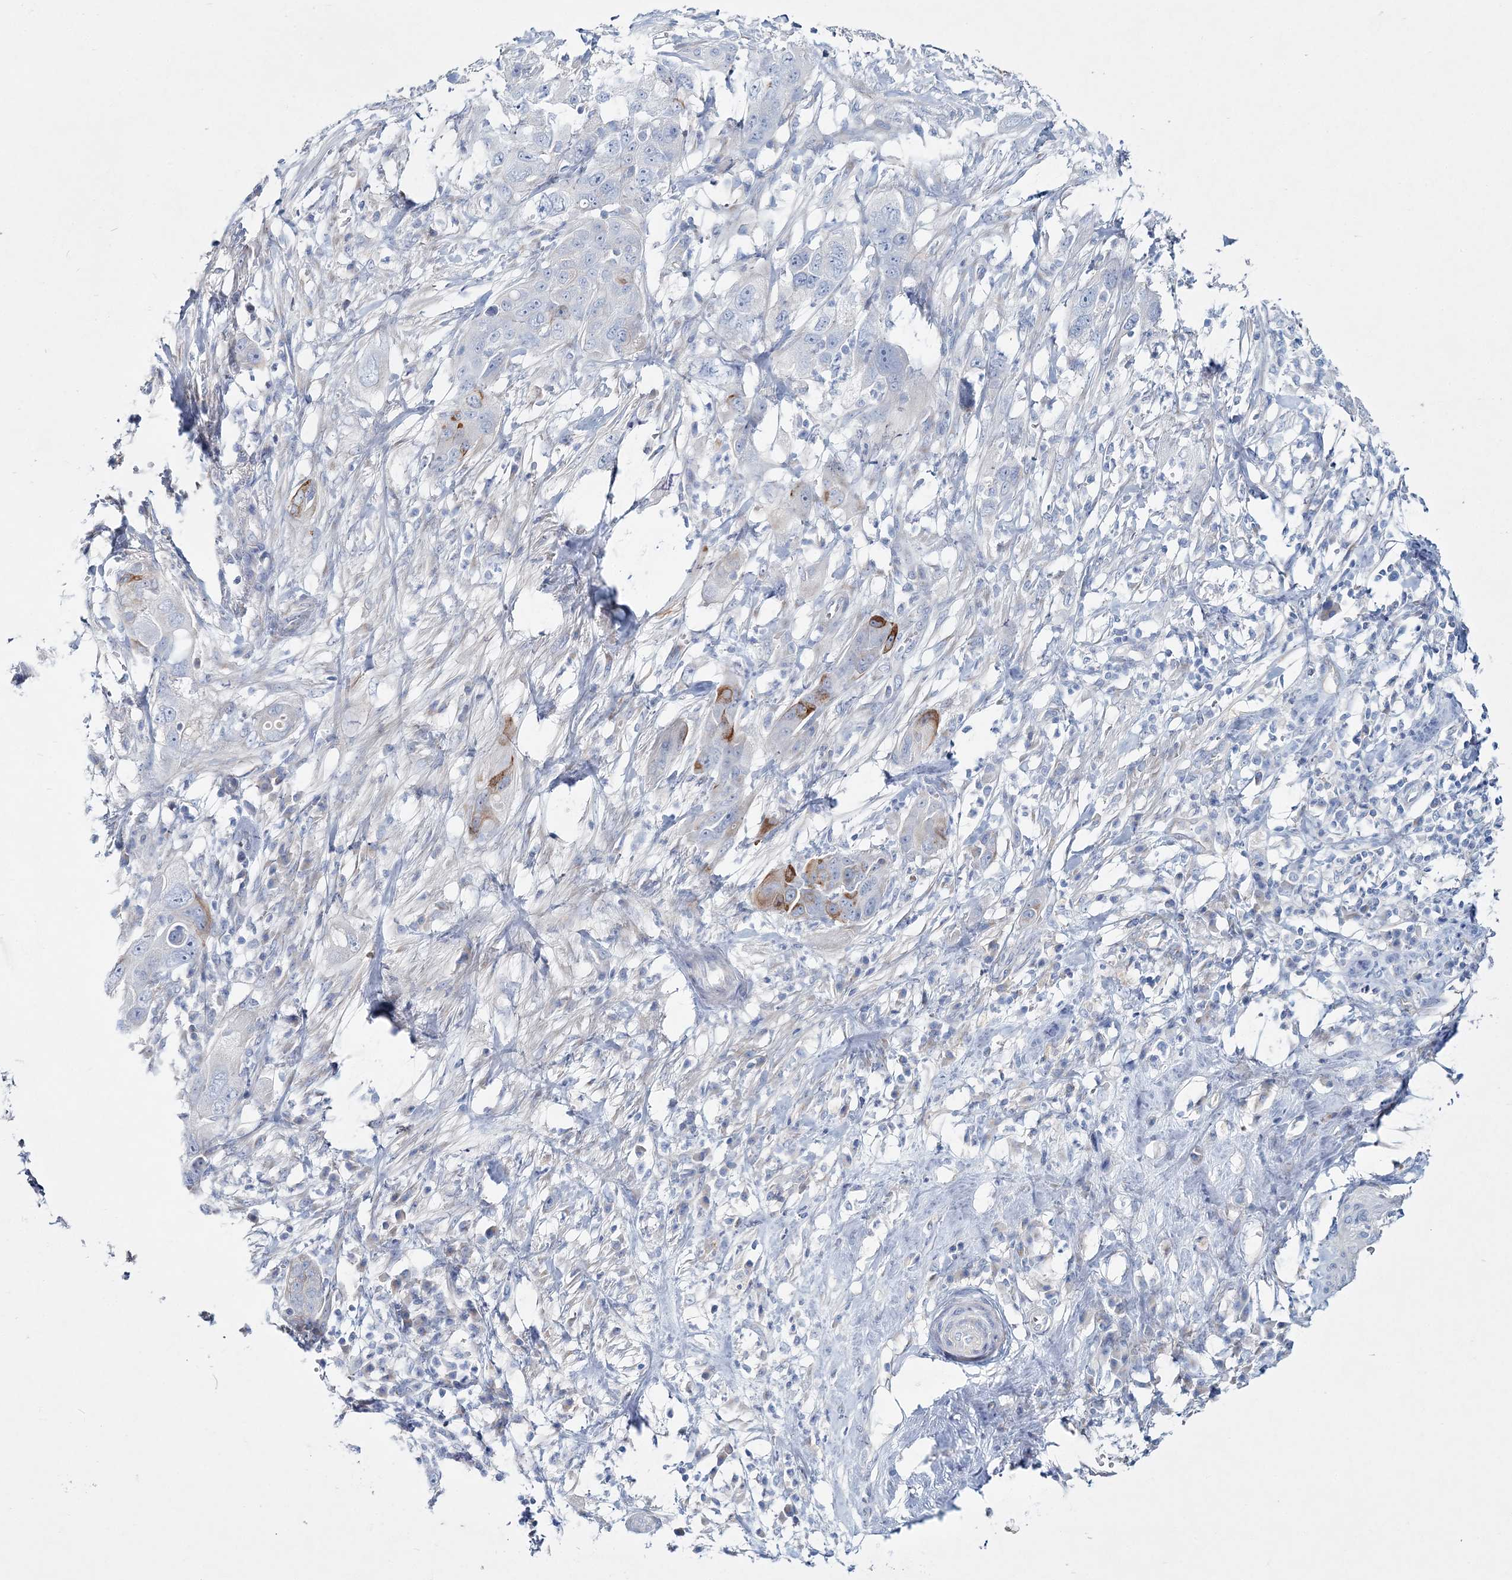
{"staining": {"intensity": "moderate", "quantity": "<25%", "location": "cytoplasmic/membranous"}, "tissue": "pancreatic cancer", "cell_type": "Tumor cells", "image_type": "cancer", "snomed": [{"axis": "morphology", "description": "Adenocarcinoma, NOS"}, {"axis": "topography", "description": "Pancreas"}], "caption": "Adenocarcinoma (pancreatic) stained with a brown dye exhibits moderate cytoplasmic/membranous positive positivity in approximately <25% of tumor cells.", "gene": "ADGRL1", "patient": {"sex": "female", "age": 78}}